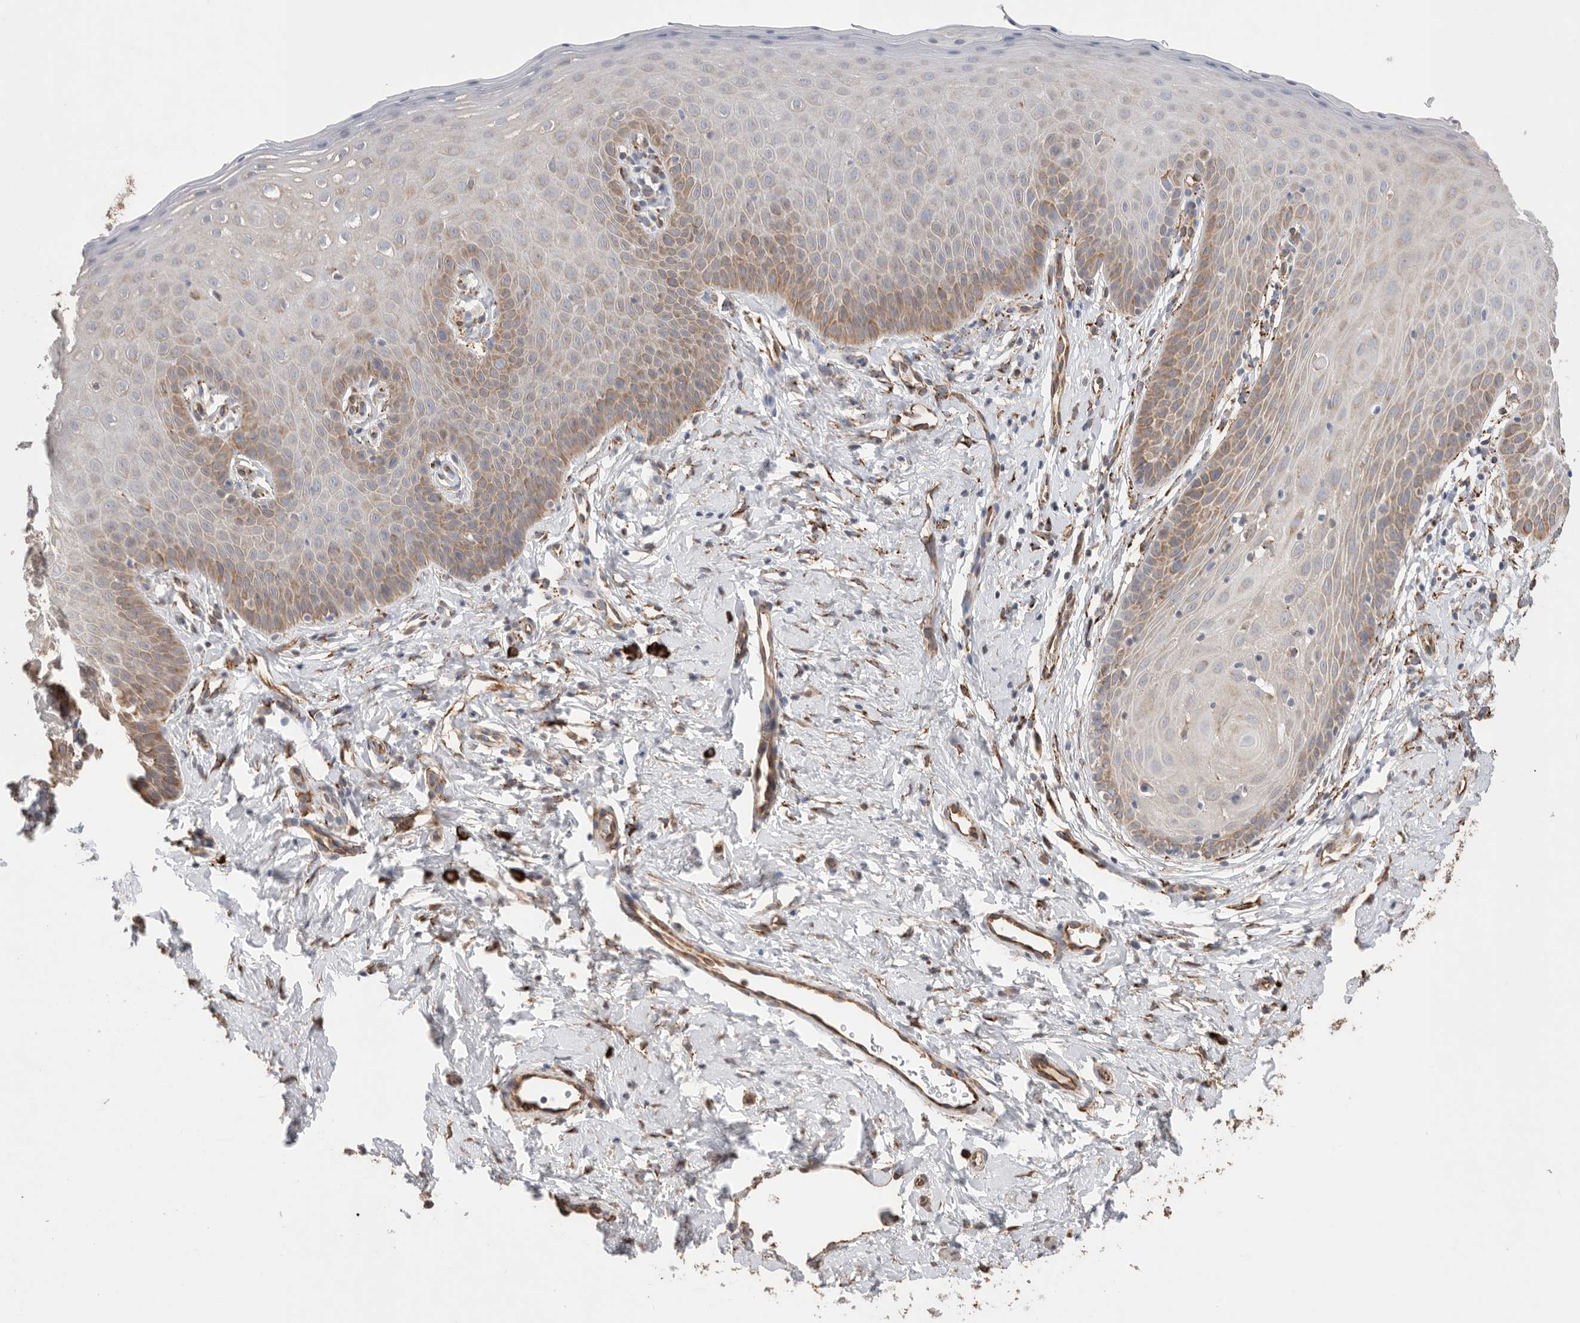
{"staining": {"intensity": "weak", "quantity": "25%-75%", "location": "cytoplasmic/membranous"}, "tissue": "cervix", "cell_type": "Glandular cells", "image_type": "normal", "snomed": [{"axis": "morphology", "description": "Normal tissue, NOS"}, {"axis": "topography", "description": "Cervix"}], "caption": "About 25%-75% of glandular cells in benign human cervix show weak cytoplasmic/membranous protein staining as visualized by brown immunohistochemical staining.", "gene": "BLOC1S5", "patient": {"sex": "female", "age": 36}}